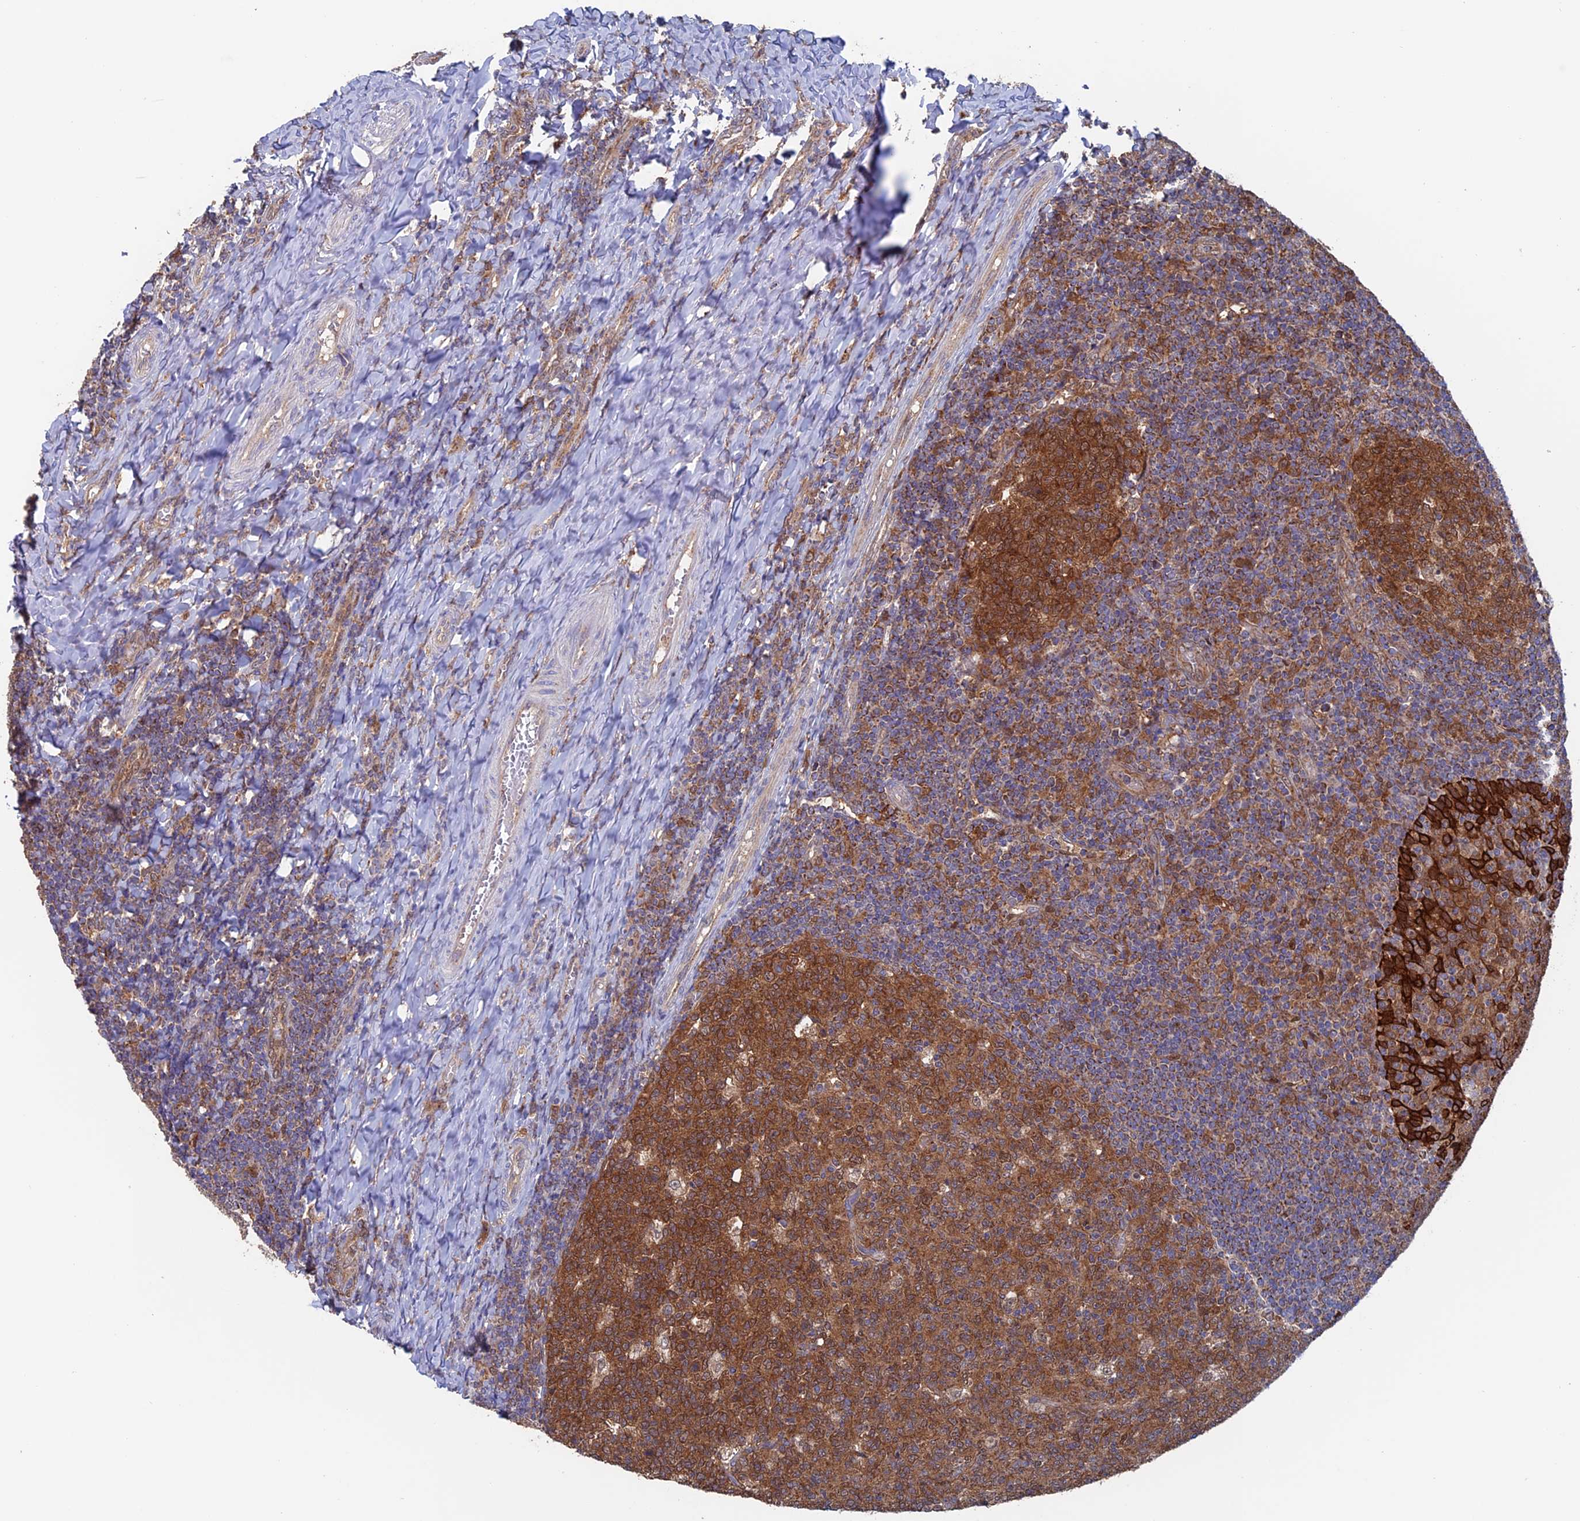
{"staining": {"intensity": "strong", "quantity": ">75%", "location": "cytoplasmic/membranous"}, "tissue": "tonsil", "cell_type": "Germinal center cells", "image_type": "normal", "snomed": [{"axis": "morphology", "description": "Normal tissue, NOS"}, {"axis": "topography", "description": "Tonsil"}], "caption": "Protein expression analysis of benign tonsil exhibits strong cytoplasmic/membranous staining in about >75% of germinal center cells.", "gene": "DTYMK", "patient": {"sex": "female", "age": 19}}